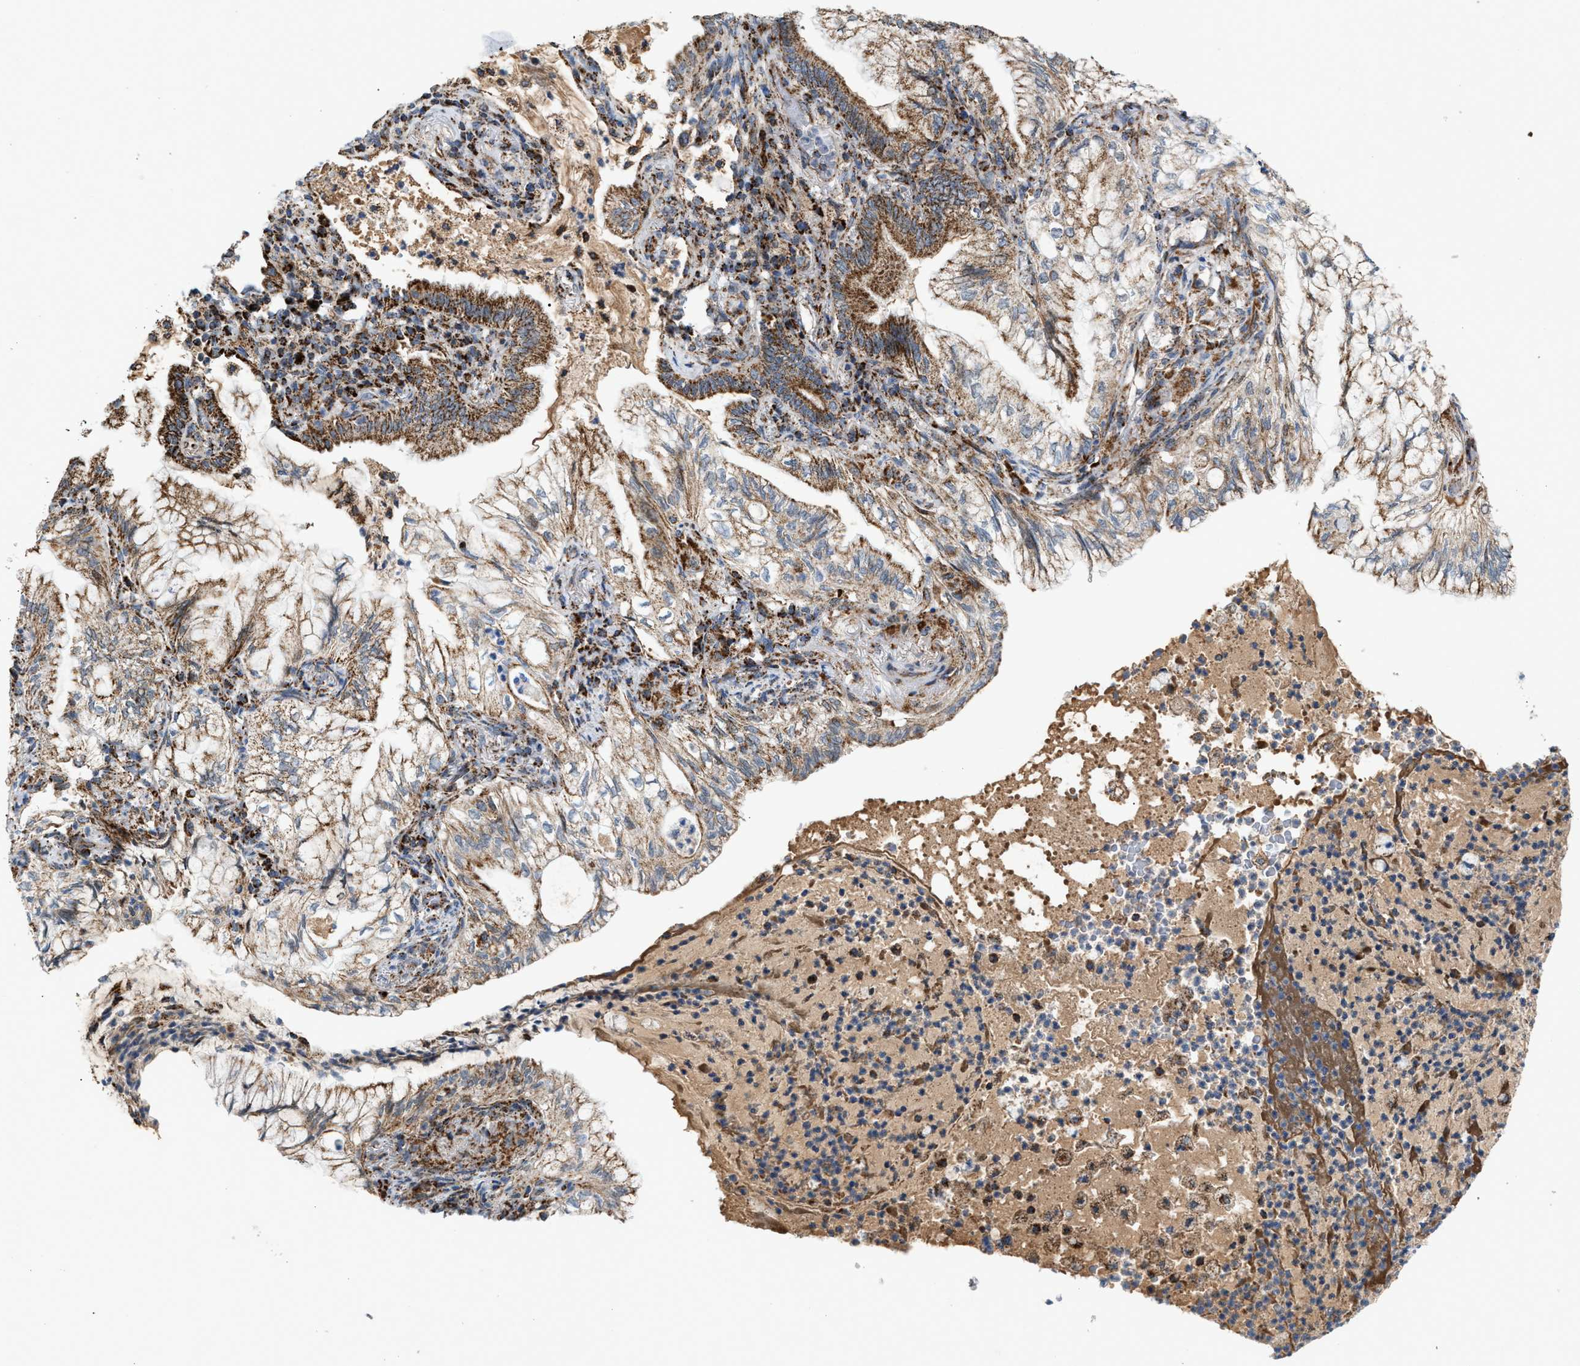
{"staining": {"intensity": "moderate", "quantity": ">75%", "location": "cytoplasmic/membranous"}, "tissue": "lung cancer", "cell_type": "Tumor cells", "image_type": "cancer", "snomed": [{"axis": "morphology", "description": "Adenocarcinoma, NOS"}, {"axis": "topography", "description": "Lung"}], "caption": "This image reveals immunohistochemistry staining of lung cancer (adenocarcinoma), with medium moderate cytoplasmic/membranous expression in approximately >75% of tumor cells.", "gene": "PMPCA", "patient": {"sex": "female", "age": 70}}